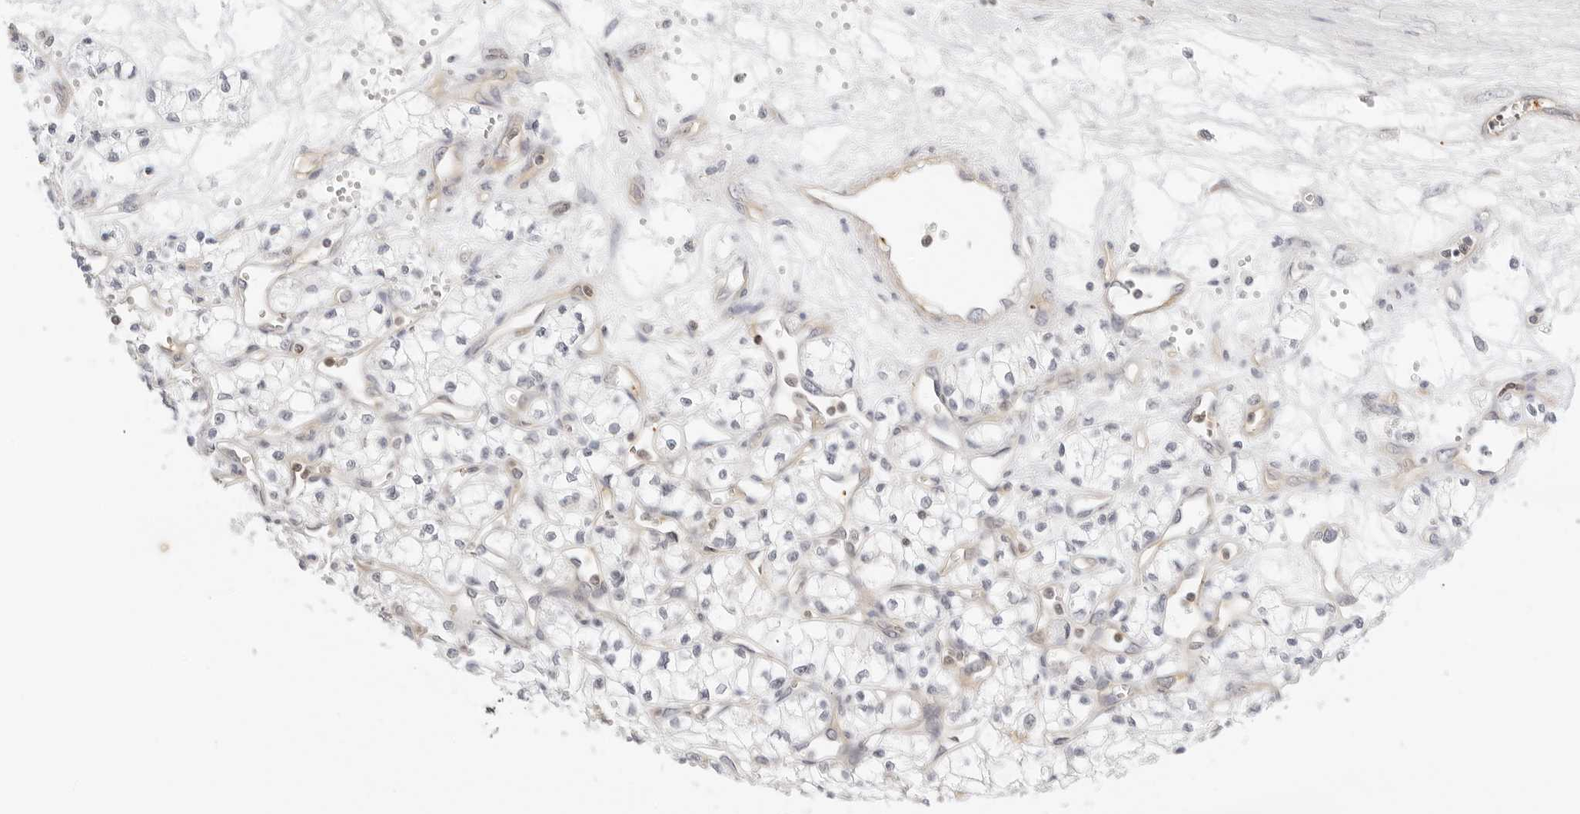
{"staining": {"intensity": "negative", "quantity": "none", "location": "none"}, "tissue": "renal cancer", "cell_type": "Tumor cells", "image_type": "cancer", "snomed": [{"axis": "morphology", "description": "Adenocarcinoma, NOS"}, {"axis": "topography", "description": "Kidney"}], "caption": "Photomicrograph shows no significant protein expression in tumor cells of renal cancer.", "gene": "OSCP1", "patient": {"sex": "male", "age": 59}}